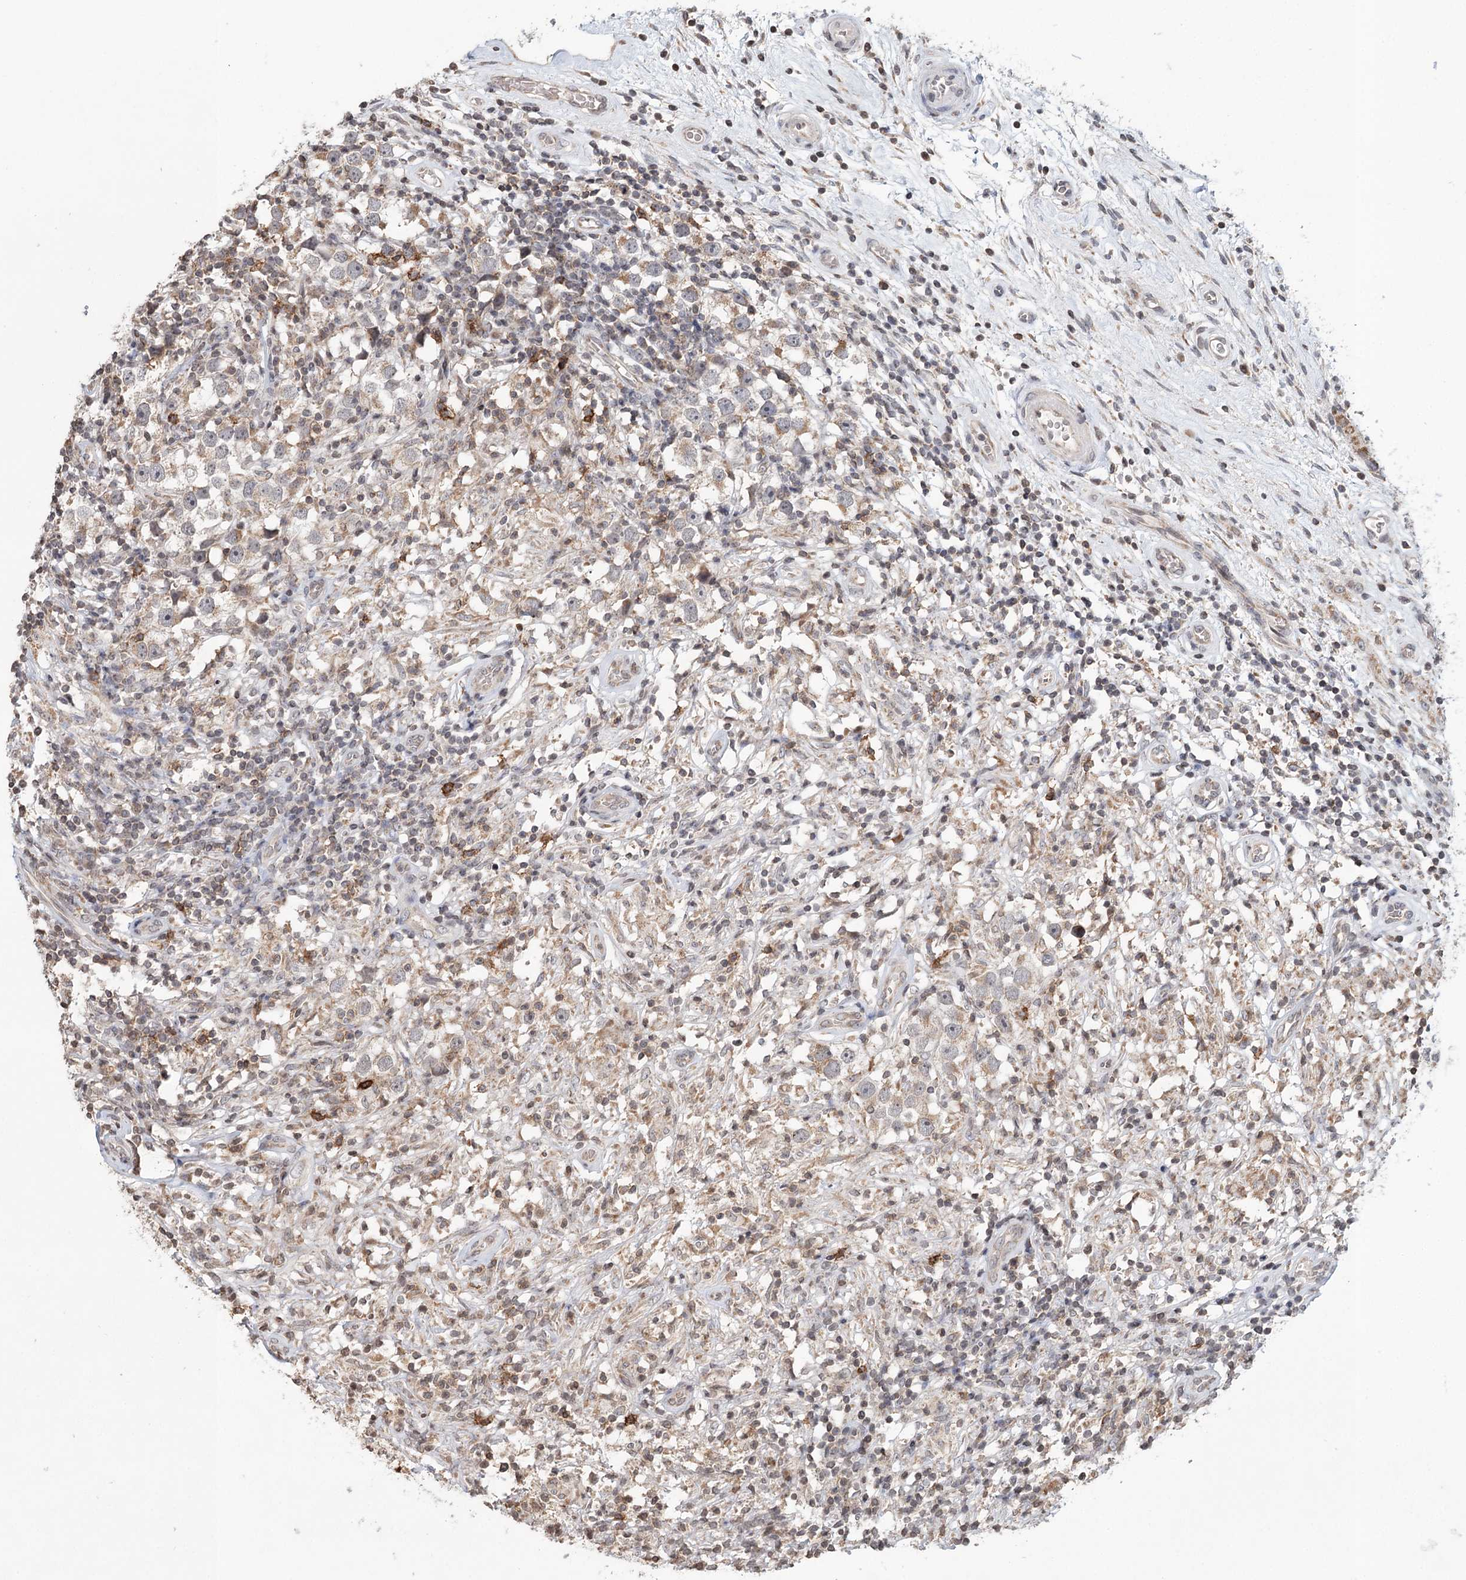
{"staining": {"intensity": "weak", "quantity": ">75%", "location": "cytoplasmic/membranous"}, "tissue": "testis cancer", "cell_type": "Tumor cells", "image_type": "cancer", "snomed": [{"axis": "morphology", "description": "Seminoma, NOS"}, {"axis": "topography", "description": "Testis"}], "caption": "Tumor cells display low levels of weak cytoplasmic/membranous expression in about >75% of cells in testis cancer (seminoma).", "gene": "ICOS", "patient": {"sex": "male", "age": 49}}